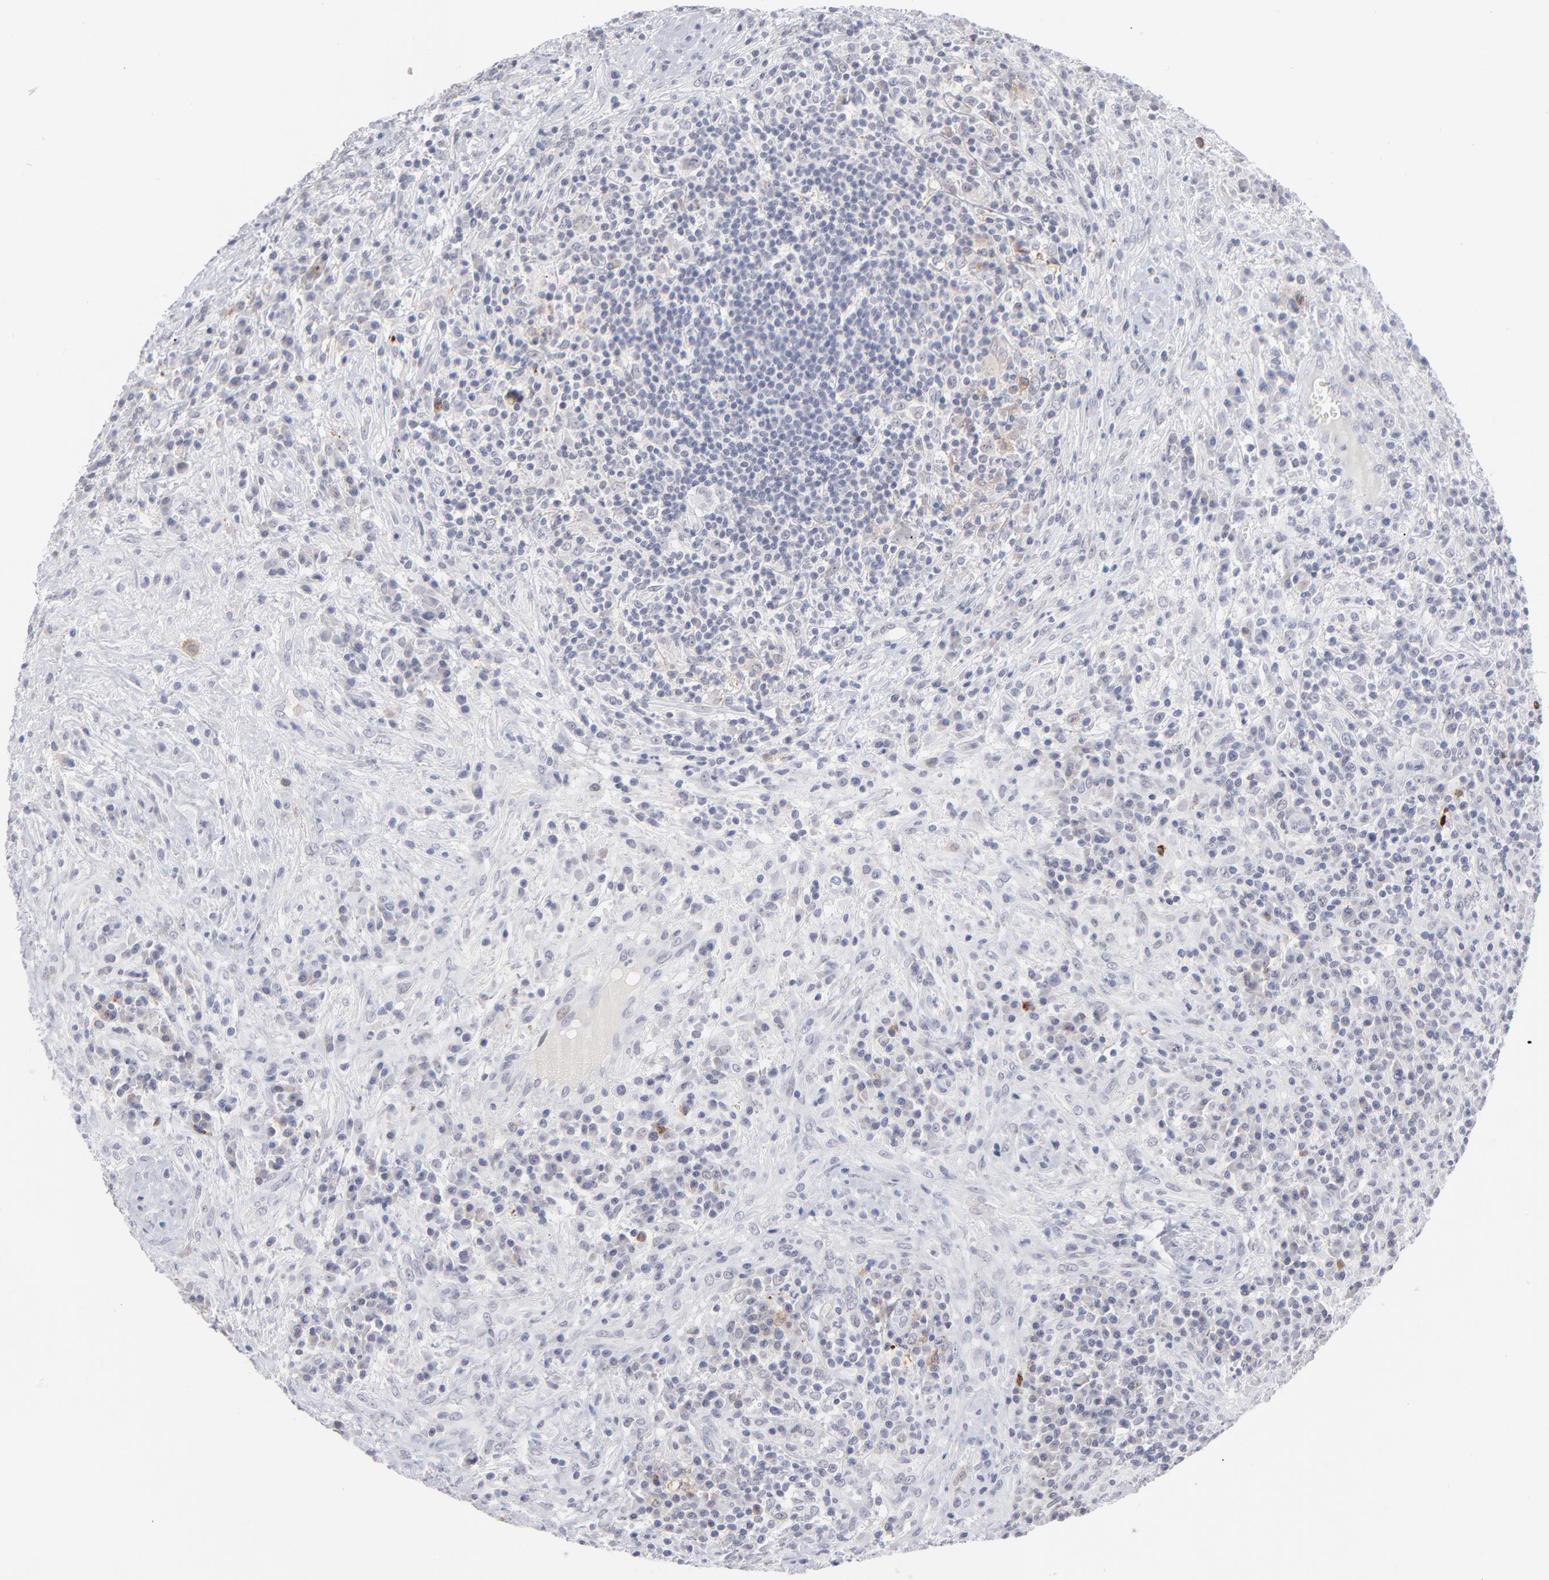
{"staining": {"intensity": "negative", "quantity": "none", "location": "none"}, "tissue": "lymphoma", "cell_type": "Tumor cells", "image_type": "cancer", "snomed": [{"axis": "morphology", "description": "Hodgkin's disease, NOS"}, {"axis": "topography", "description": "Lymph node"}], "caption": "A histopathology image of human lymphoma is negative for staining in tumor cells.", "gene": "CCR2", "patient": {"sex": "female", "age": 25}}